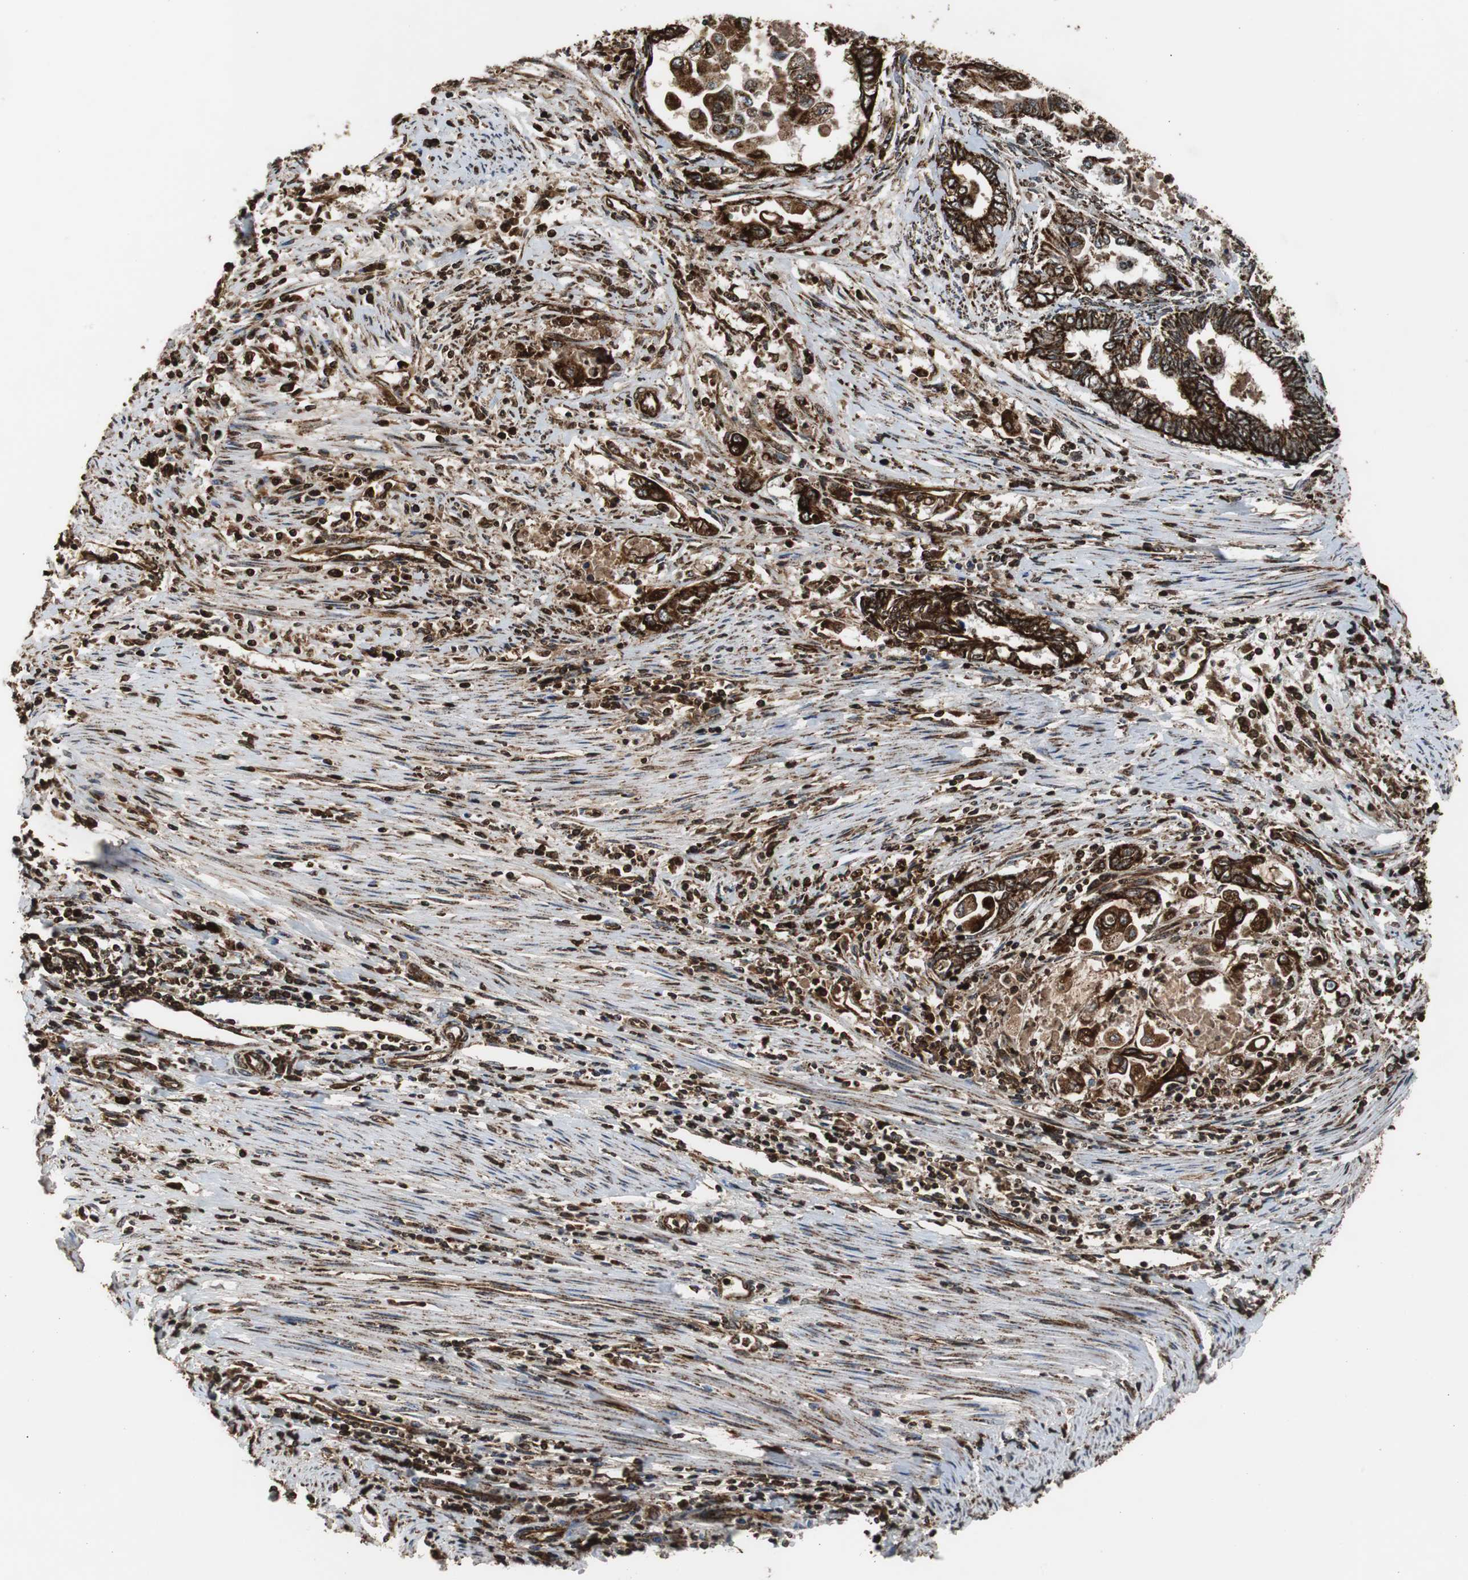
{"staining": {"intensity": "strong", "quantity": ">75%", "location": "cytoplasmic/membranous"}, "tissue": "endometrial cancer", "cell_type": "Tumor cells", "image_type": "cancer", "snomed": [{"axis": "morphology", "description": "Adenocarcinoma, NOS"}, {"axis": "topography", "description": "Uterus"}, {"axis": "topography", "description": "Endometrium"}], "caption": "Tumor cells exhibit high levels of strong cytoplasmic/membranous expression in approximately >75% of cells in endometrial cancer (adenocarcinoma). The staining was performed using DAB, with brown indicating positive protein expression. Nuclei are stained blue with hematoxylin.", "gene": "HSPA9", "patient": {"sex": "female", "age": 70}}